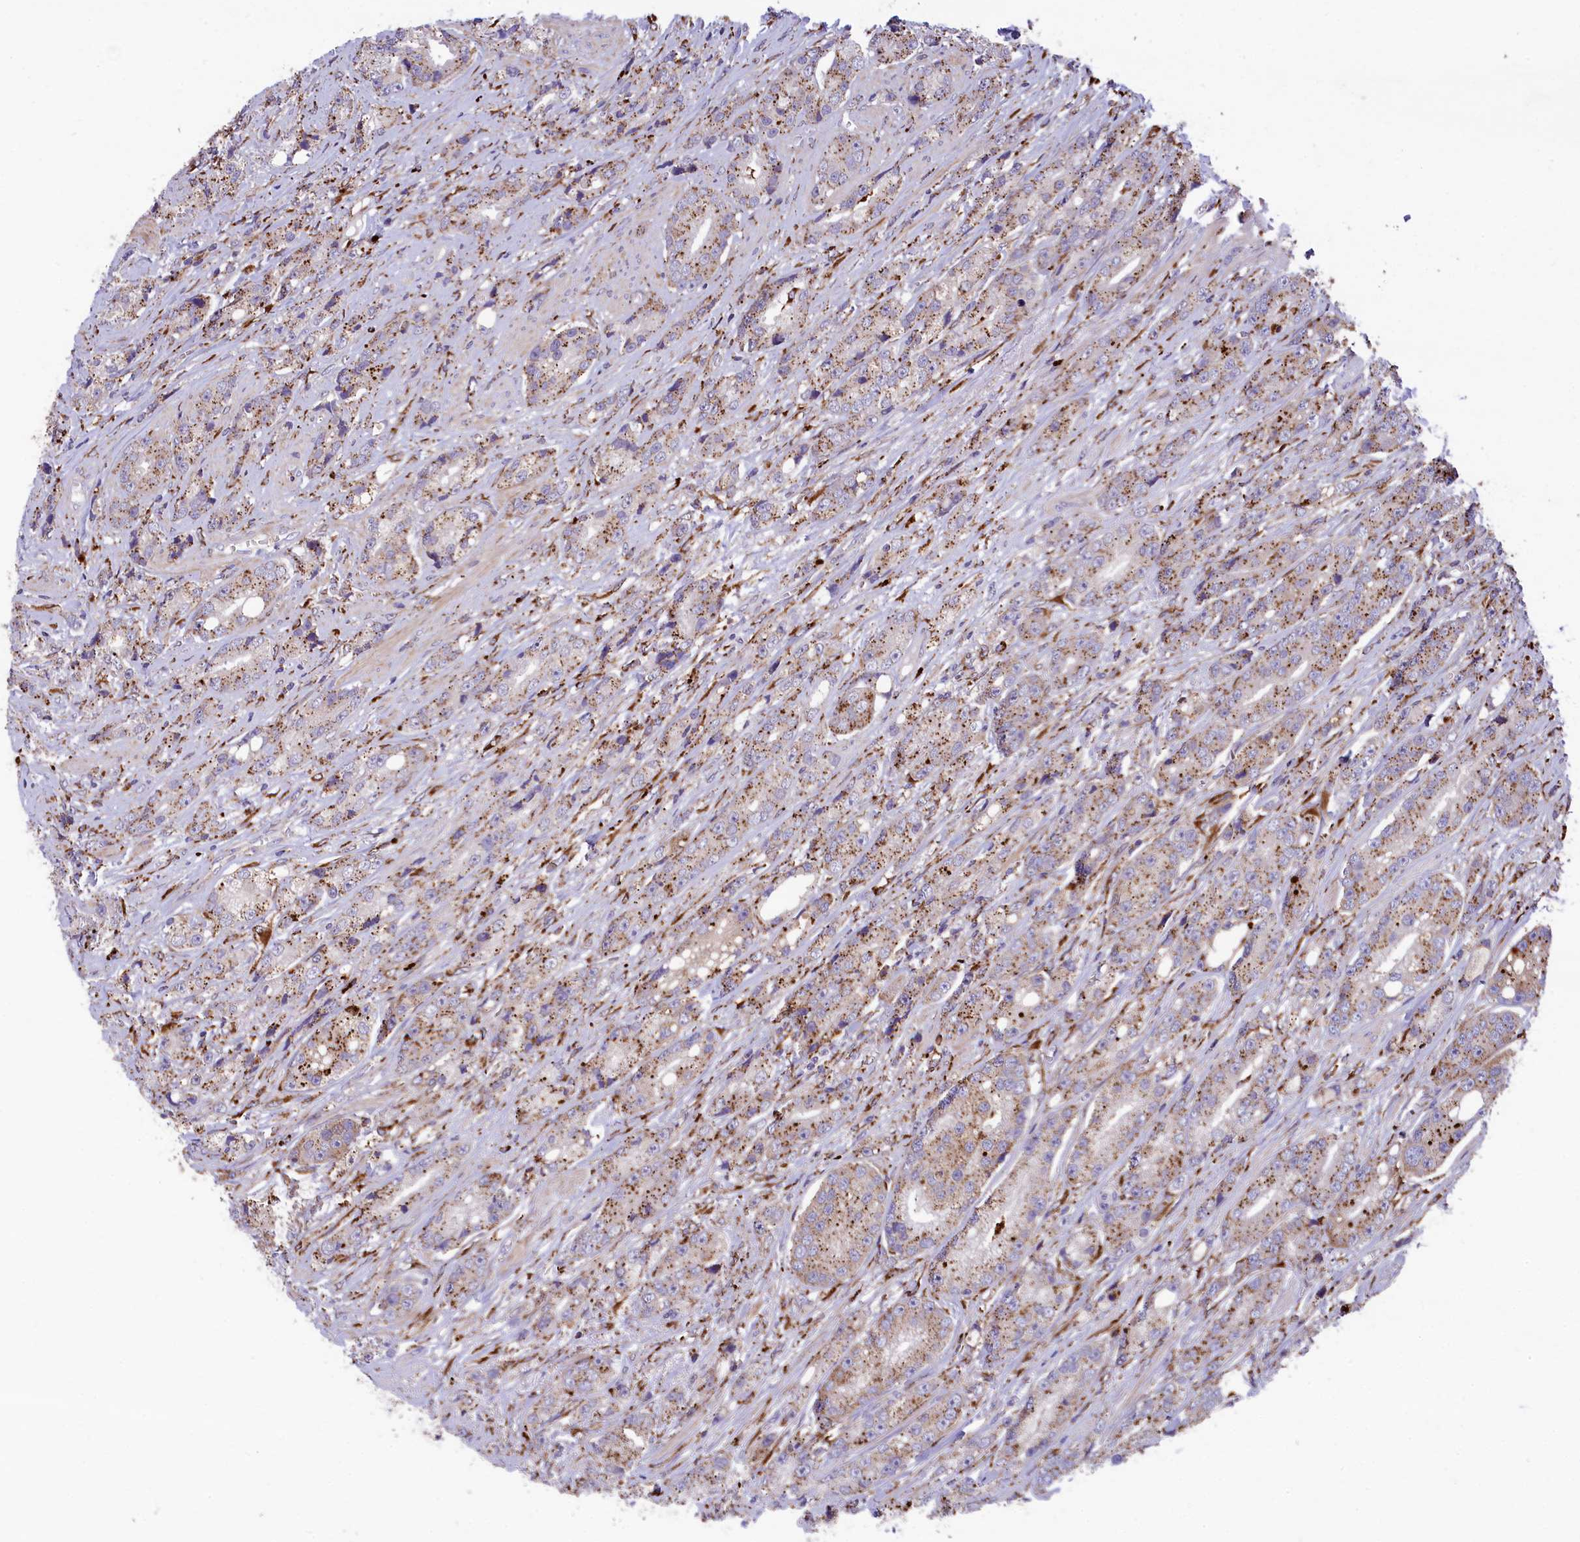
{"staining": {"intensity": "moderate", "quantity": "25%-75%", "location": "cytoplasmic/membranous"}, "tissue": "prostate cancer", "cell_type": "Tumor cells", "image_type": "cancer", "snomed": [{"axis": "morphology", "description": "Adenocarcinoma, High grade"}, {"axis": "topography", "description": "Prostate"}], "caption": "Immunohistochemistry (DAB (3,3'-diaminobenzidine)) staining of human prostate high-grade adenocarcinoma demonstrates moderate cytoplasmic/membranous protein expression in about 25%-75% of tumor cells.", "gene": "MAN2B1", "patient": {"sex": "male", "age": 74}}